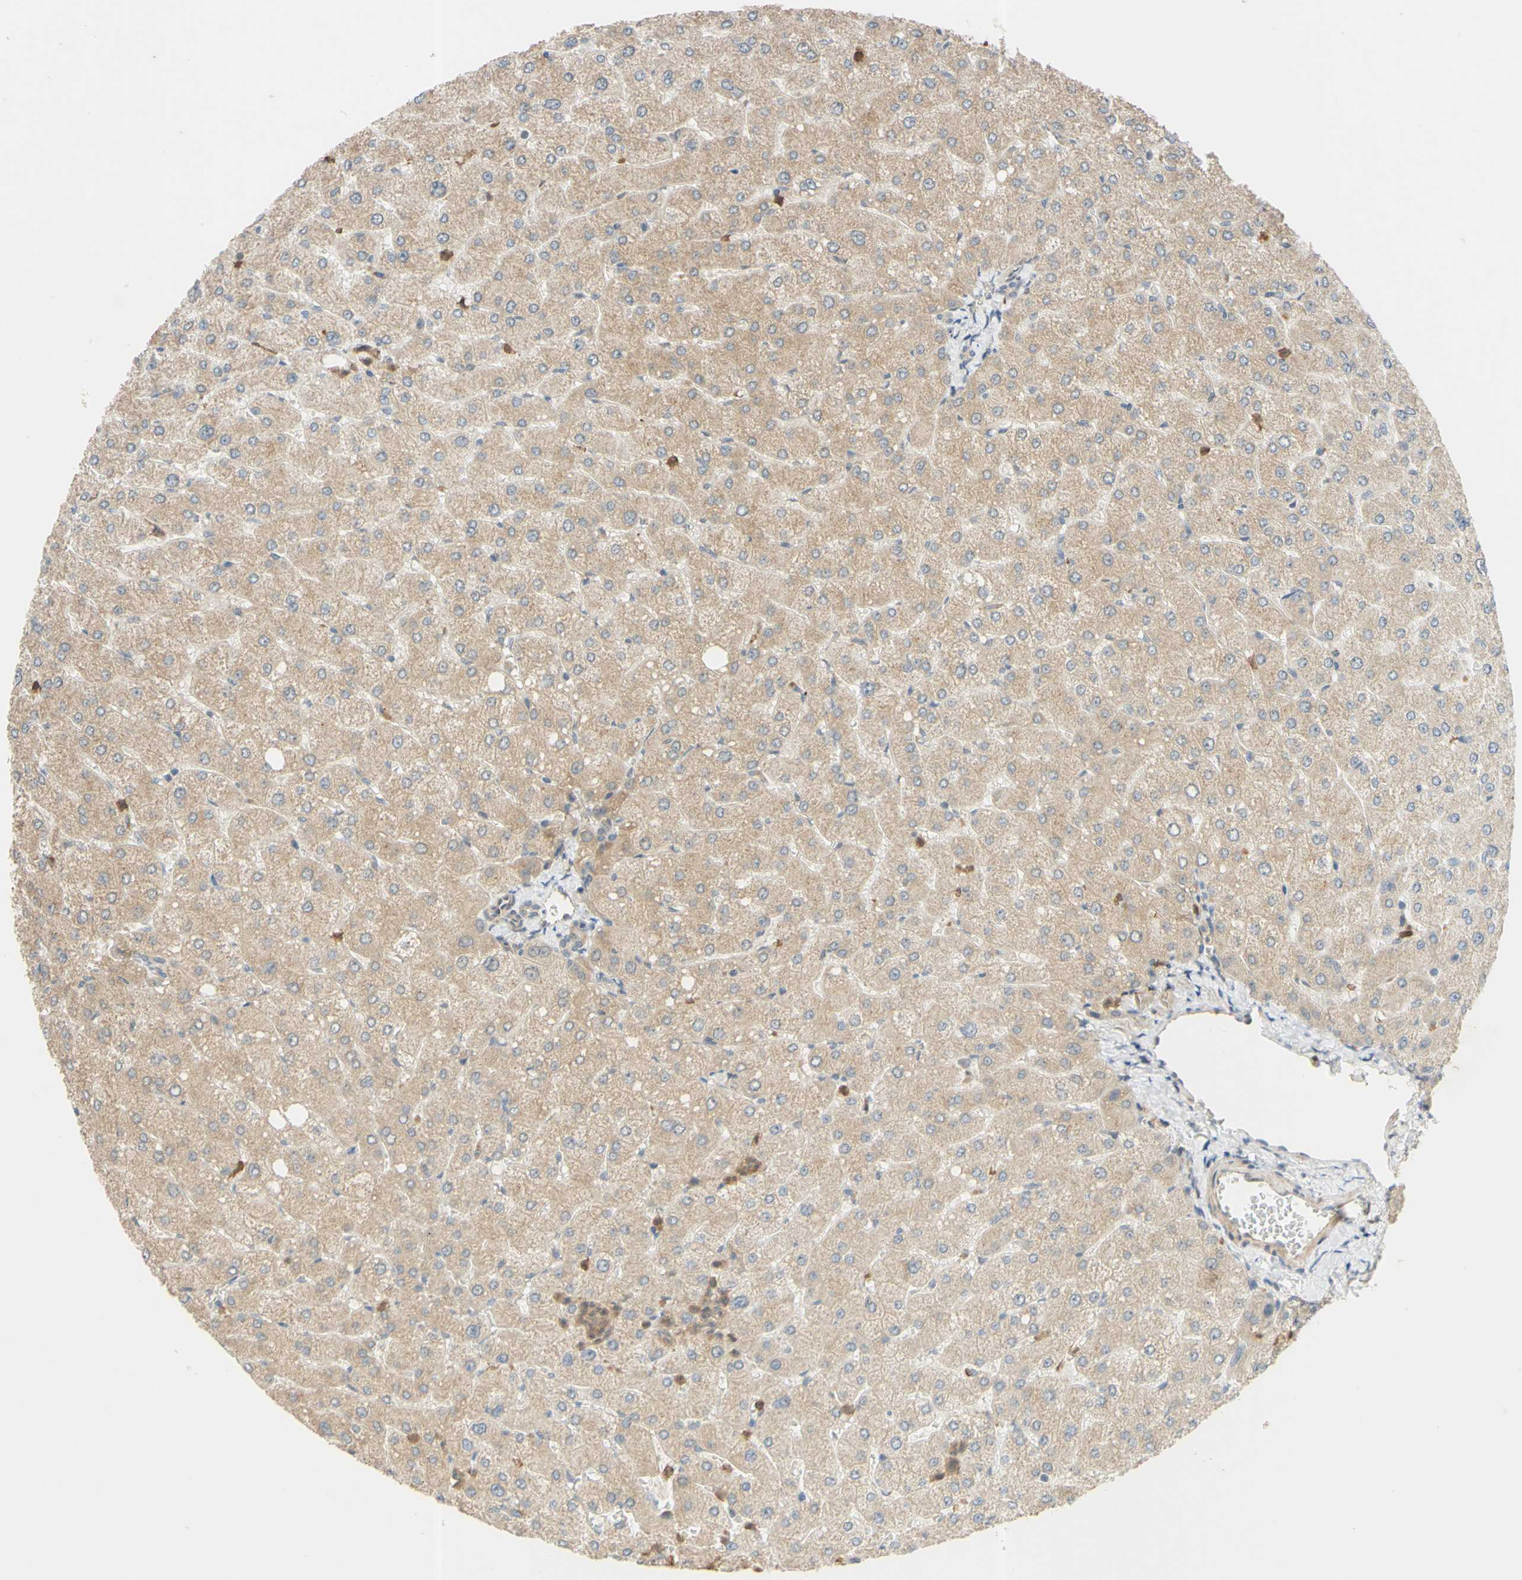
{"staining": {"intensity": "weak", "quantity": ">75%", "location": "cytoplasmic/membranous"}, "tissue": "liver", "cell_type": "Cholangiocytes", "image_type": "normal", "snomed": [{"axis": "morphology", "description": "Normal tissue, NOS"}, {"axis": "topography", "description": "Liver"}], "caption": "A brown stain shows weak cytoplasmic/membranous staining of a protein in cholangiocytes of unremarkable liver.", "gene": "GATA1", "patient": {"sex": "male", "age": 55}}